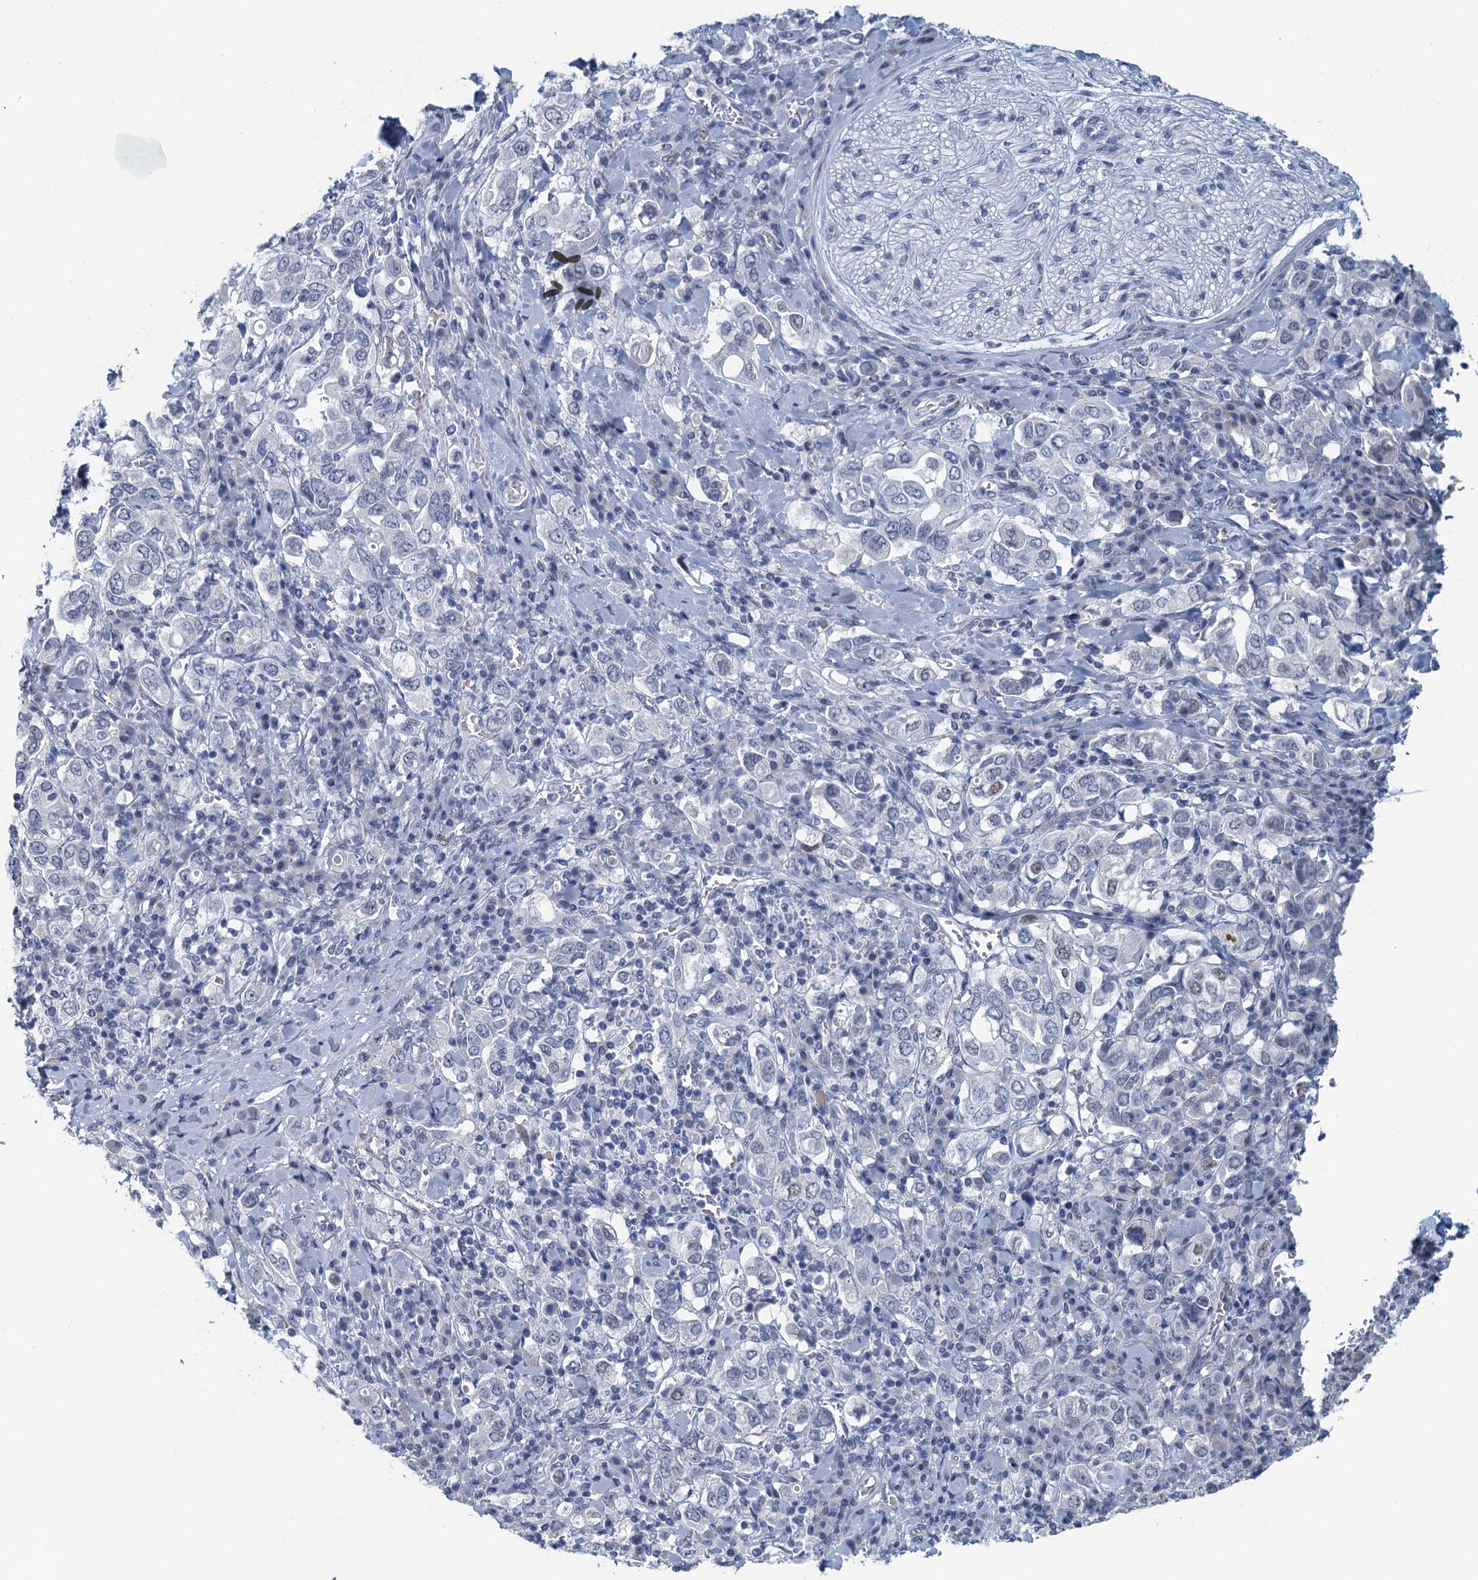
{"staining": {"intensity": "negative", "quantity": "none", "location": "none"}, "tissue": "stomach cancer", "cell_type": "Tumor cells", "image_type": "cancer", "snomed": [{"axis": "morphology", "description": "Adenocarcinoma, NOS"}, {"axis": "topography", "description": "Stomach, upper"}], "caption": "This is an immunohistochemistry image of human stomach cancer (adenocarcinoma). There is no expression in tumor cells.", "gene": "TTLL9", "patient": {"sex": "male", "age": 62}}